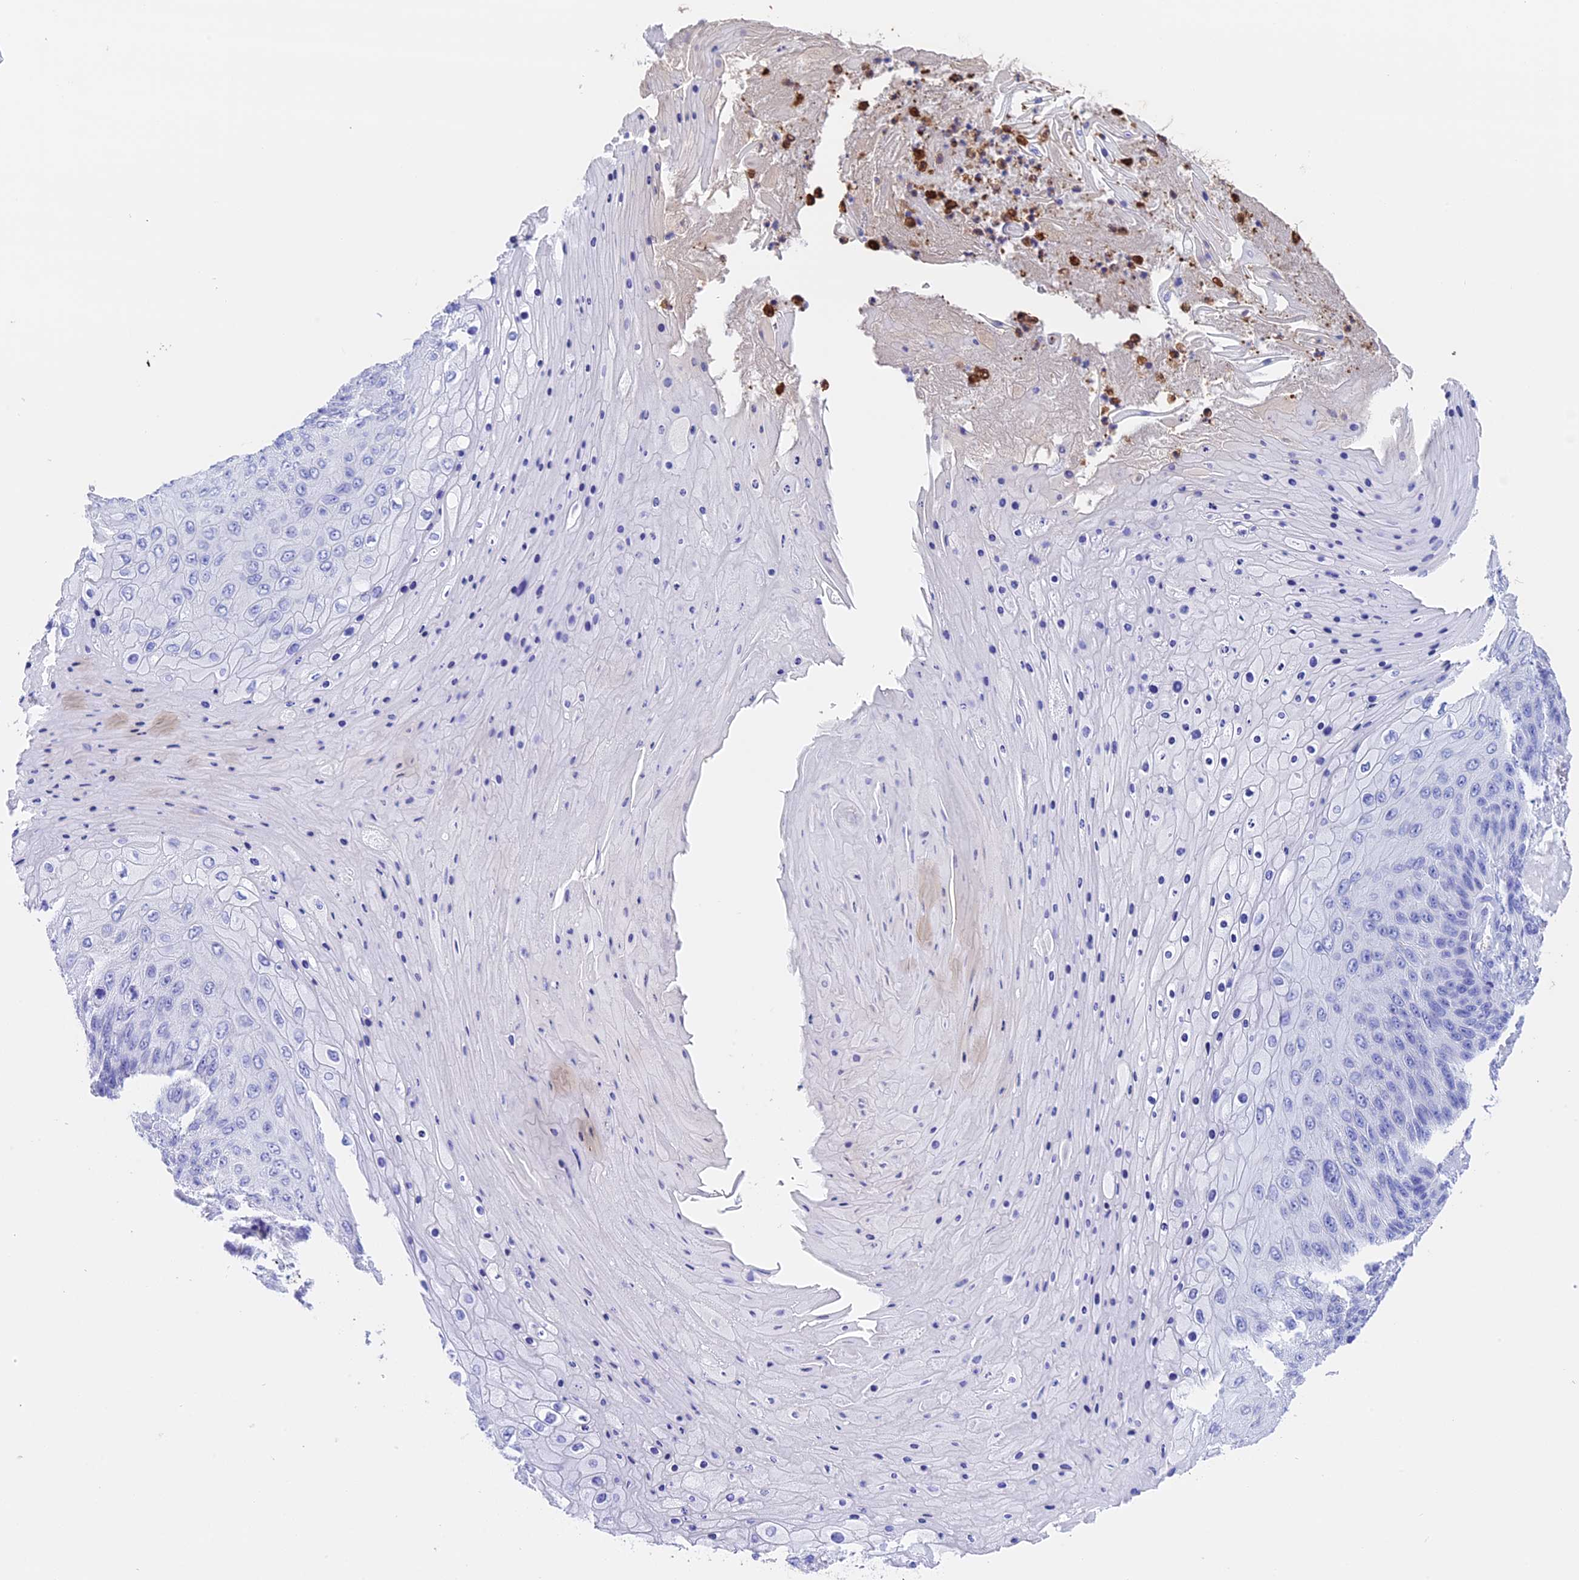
{"staining": {"intensity": "negative", "quantity": "none", "location": "none"}, "tissue": "skin cancer", "cell_type": "Tumor cells", "image_type": "cancer", "snomed": [{"axis": "morphology", "description": "Squamous cell carcinoma, NOS"}, {"axis": "topography", "description": "Skin"}], "caption": "Immunohistochemical staining of squamous cell carcinoma (skin) reveals no significant positivity in tumor cells.", "gene": "CLC", "patient": {"sex": "female", "age": 88}}